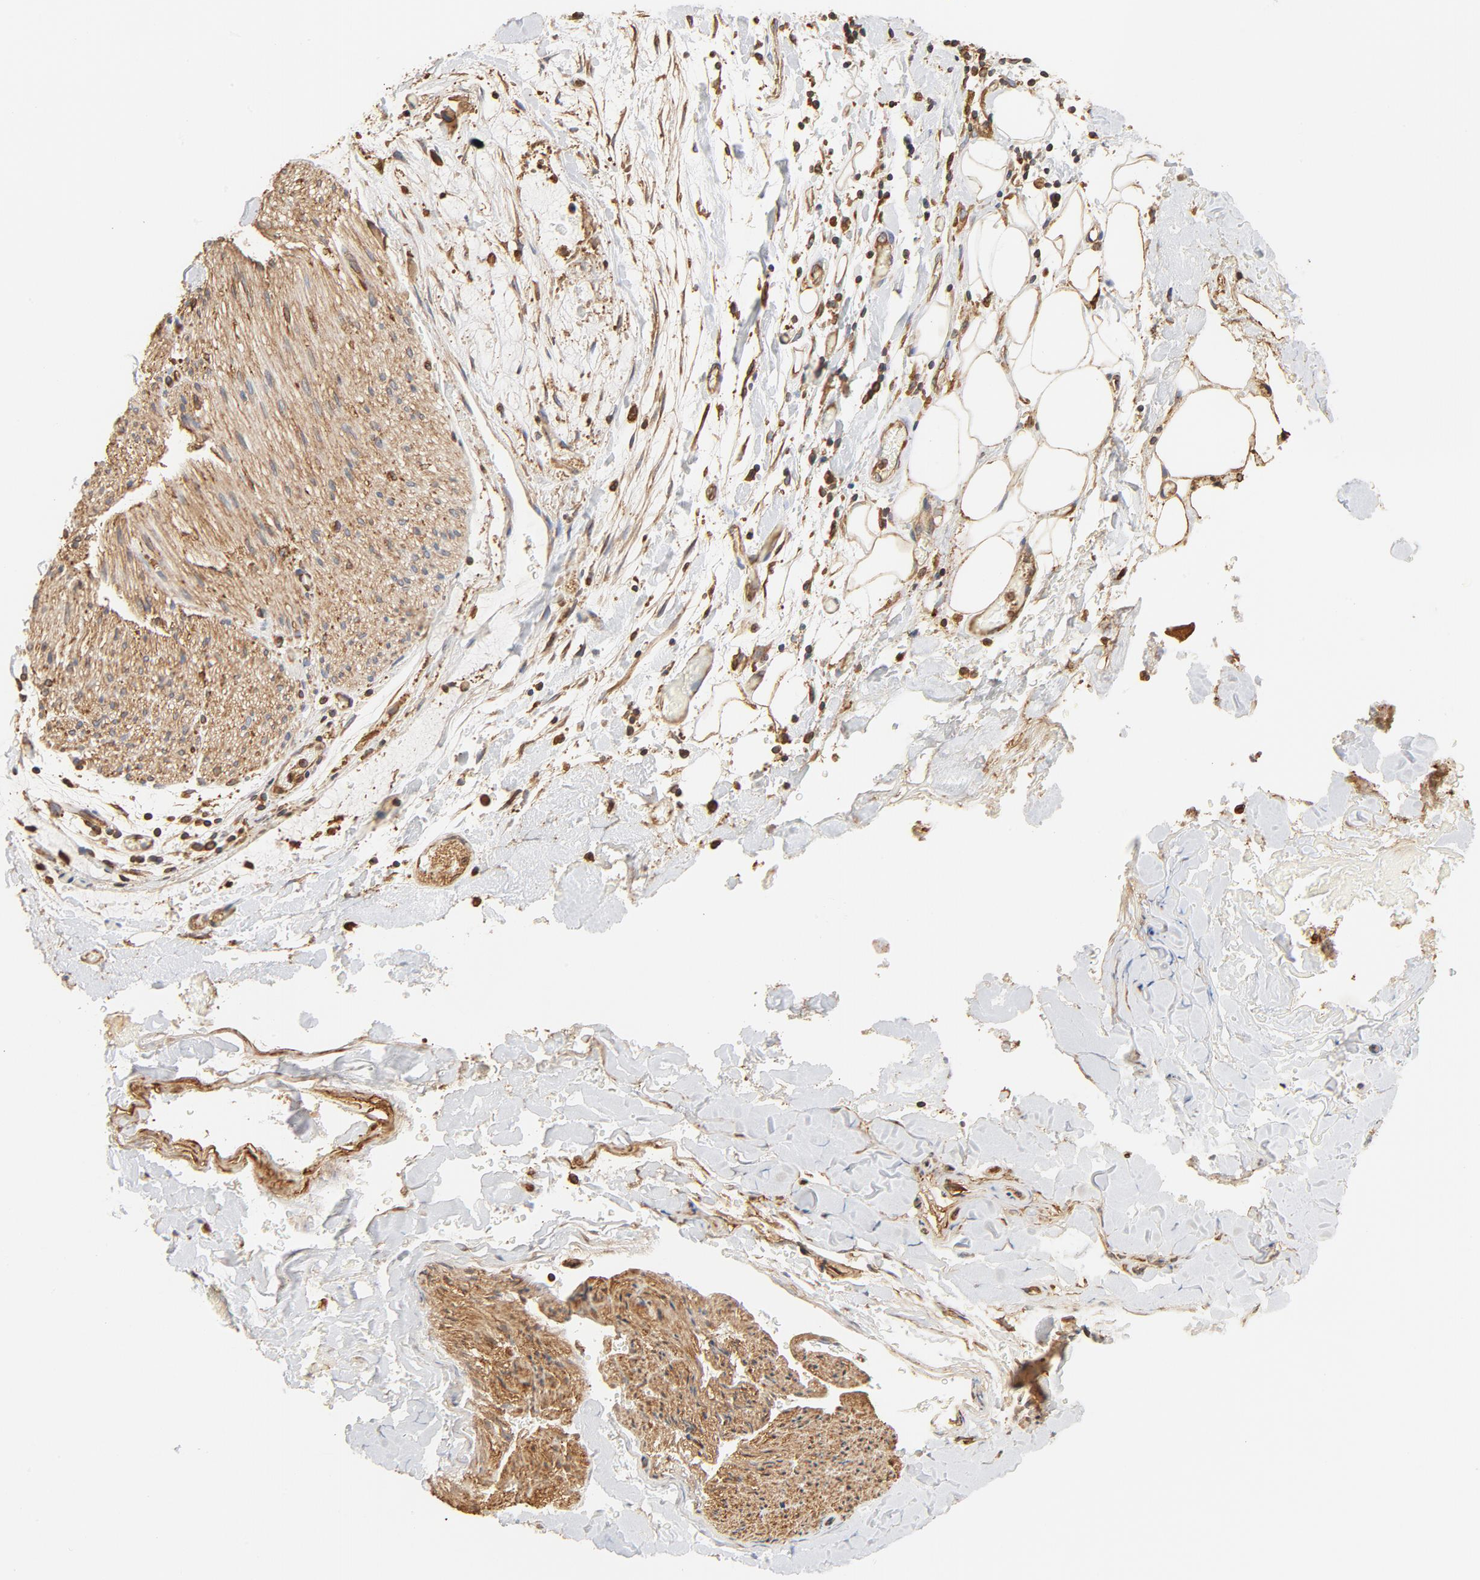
{"staining": {"intensity": "moderate", "quantity": ">75%", "location": "cytoplasmic/membranous"}, "tissue": "adipose tissue", "cell_type": "Adipocytes", "image_type": "normal", "snomed": [{"axis": "morphology", "description": "Normal tissue, NOS"}, {"axis": "morphology", "description": "Cholangiocarcinoma"}, {"axis": "topography", "description": "Liver"}, {"axis": "topography", "description": "Peripheral nerve tissue"}], "caption": "Protein analysis of normal adipose tissue demonstrates moderate cytoplasmic/membranous positivity in about >75% of adipocytes. (IHC, brightfield microscopy, high magnification).", "gene": "BCAP31", "patient": {"sex": "male", "age": 50}}